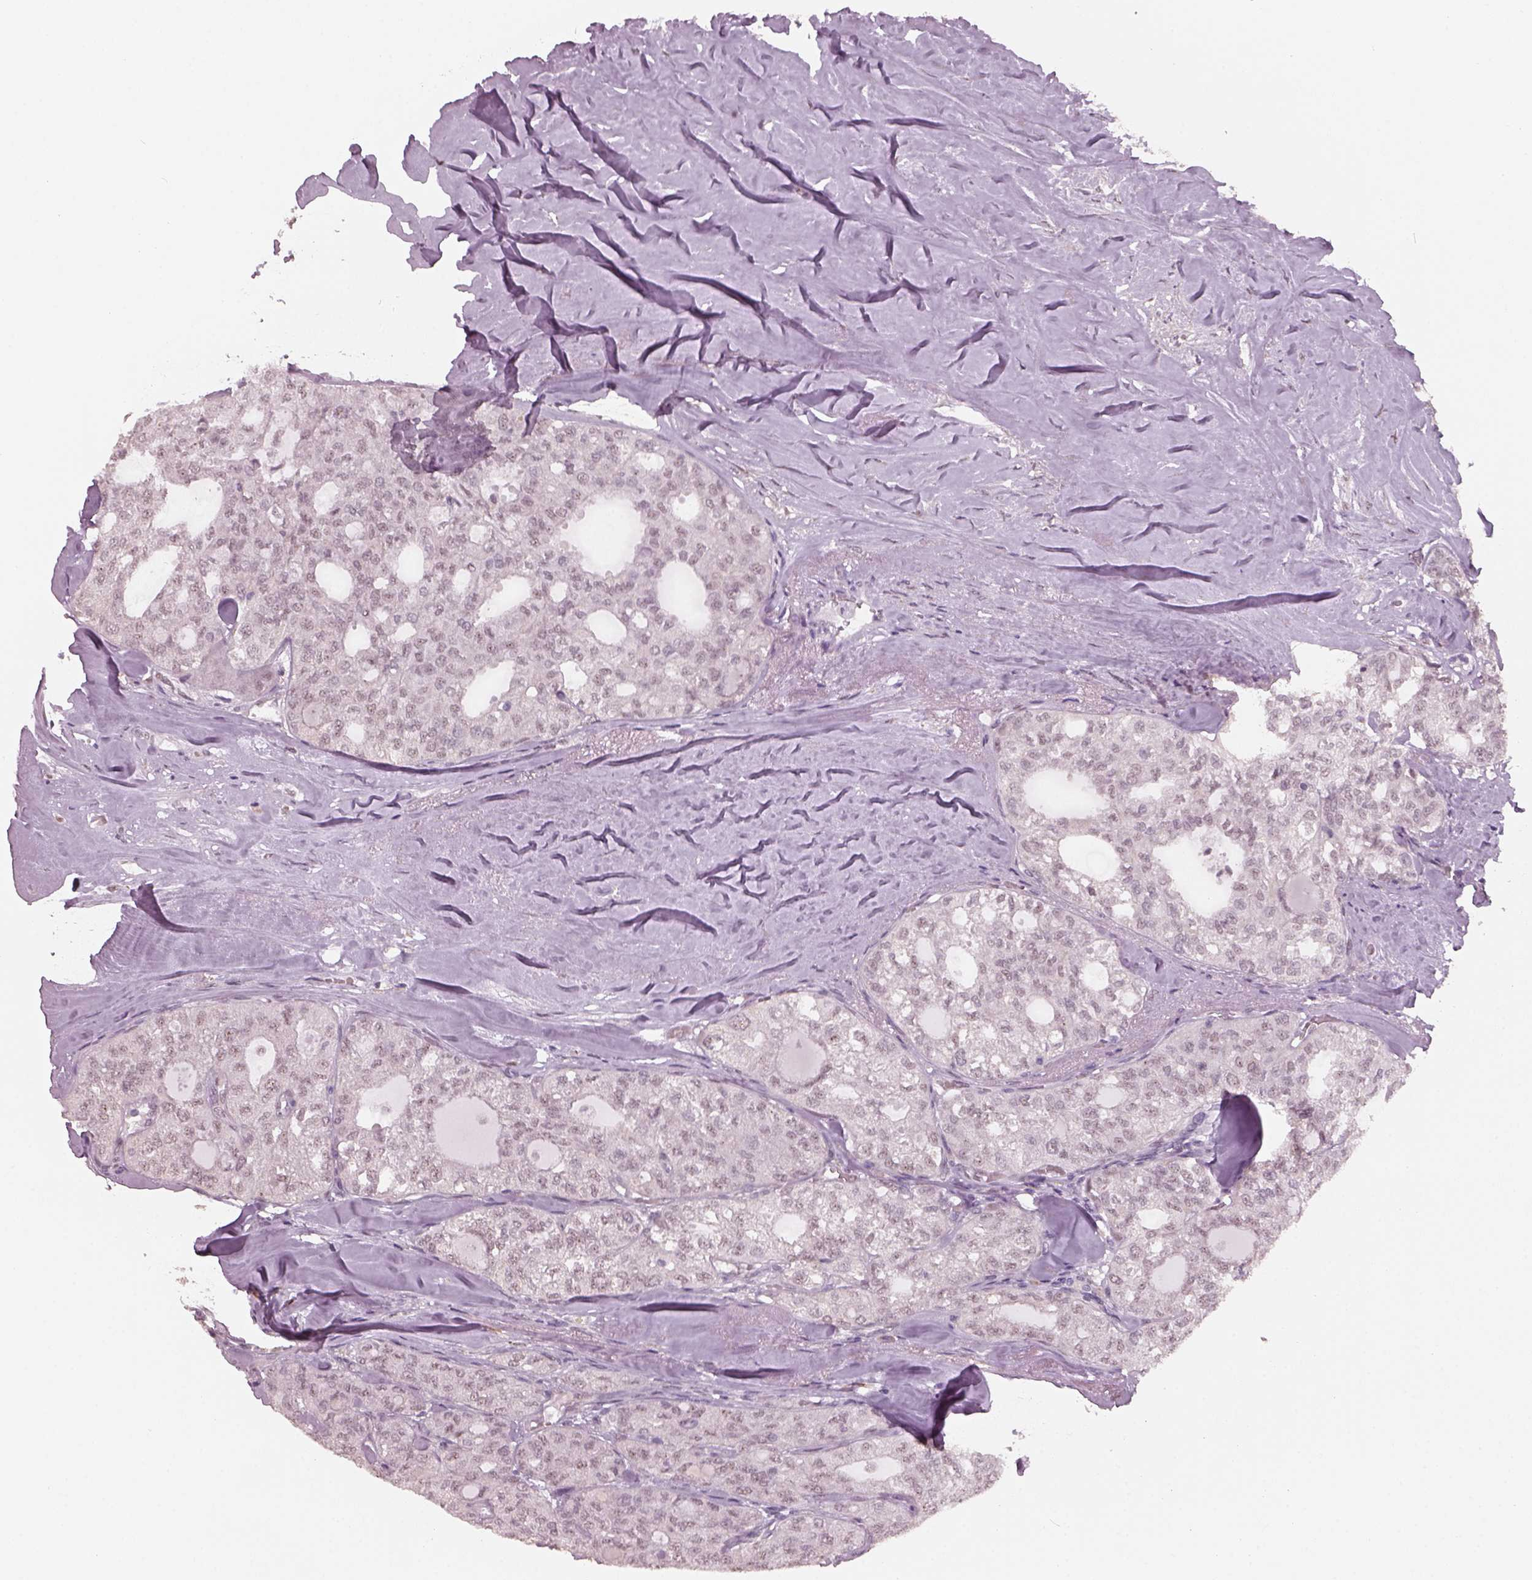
{"staining": {"intensity": "negative", "quantity": "none", "location": "none"}, "tissue": "thyroid cancer", "cell_type": "Tumor cells", "image_type": "cancer", "snomed": [{"axis": "morphology", "description": "Follicular adenoma carcinoma, NOS"}, {"axis": "topography", "description": "Thyroid gland"}], "caption": "Thyroid cancer (follicular adenoma carcinoma) stained for a protein using immunohistochemistry exhibits no expression tumor cells.", "gene": "NAT8", "patient": {"sex": "male", "age": 75}}